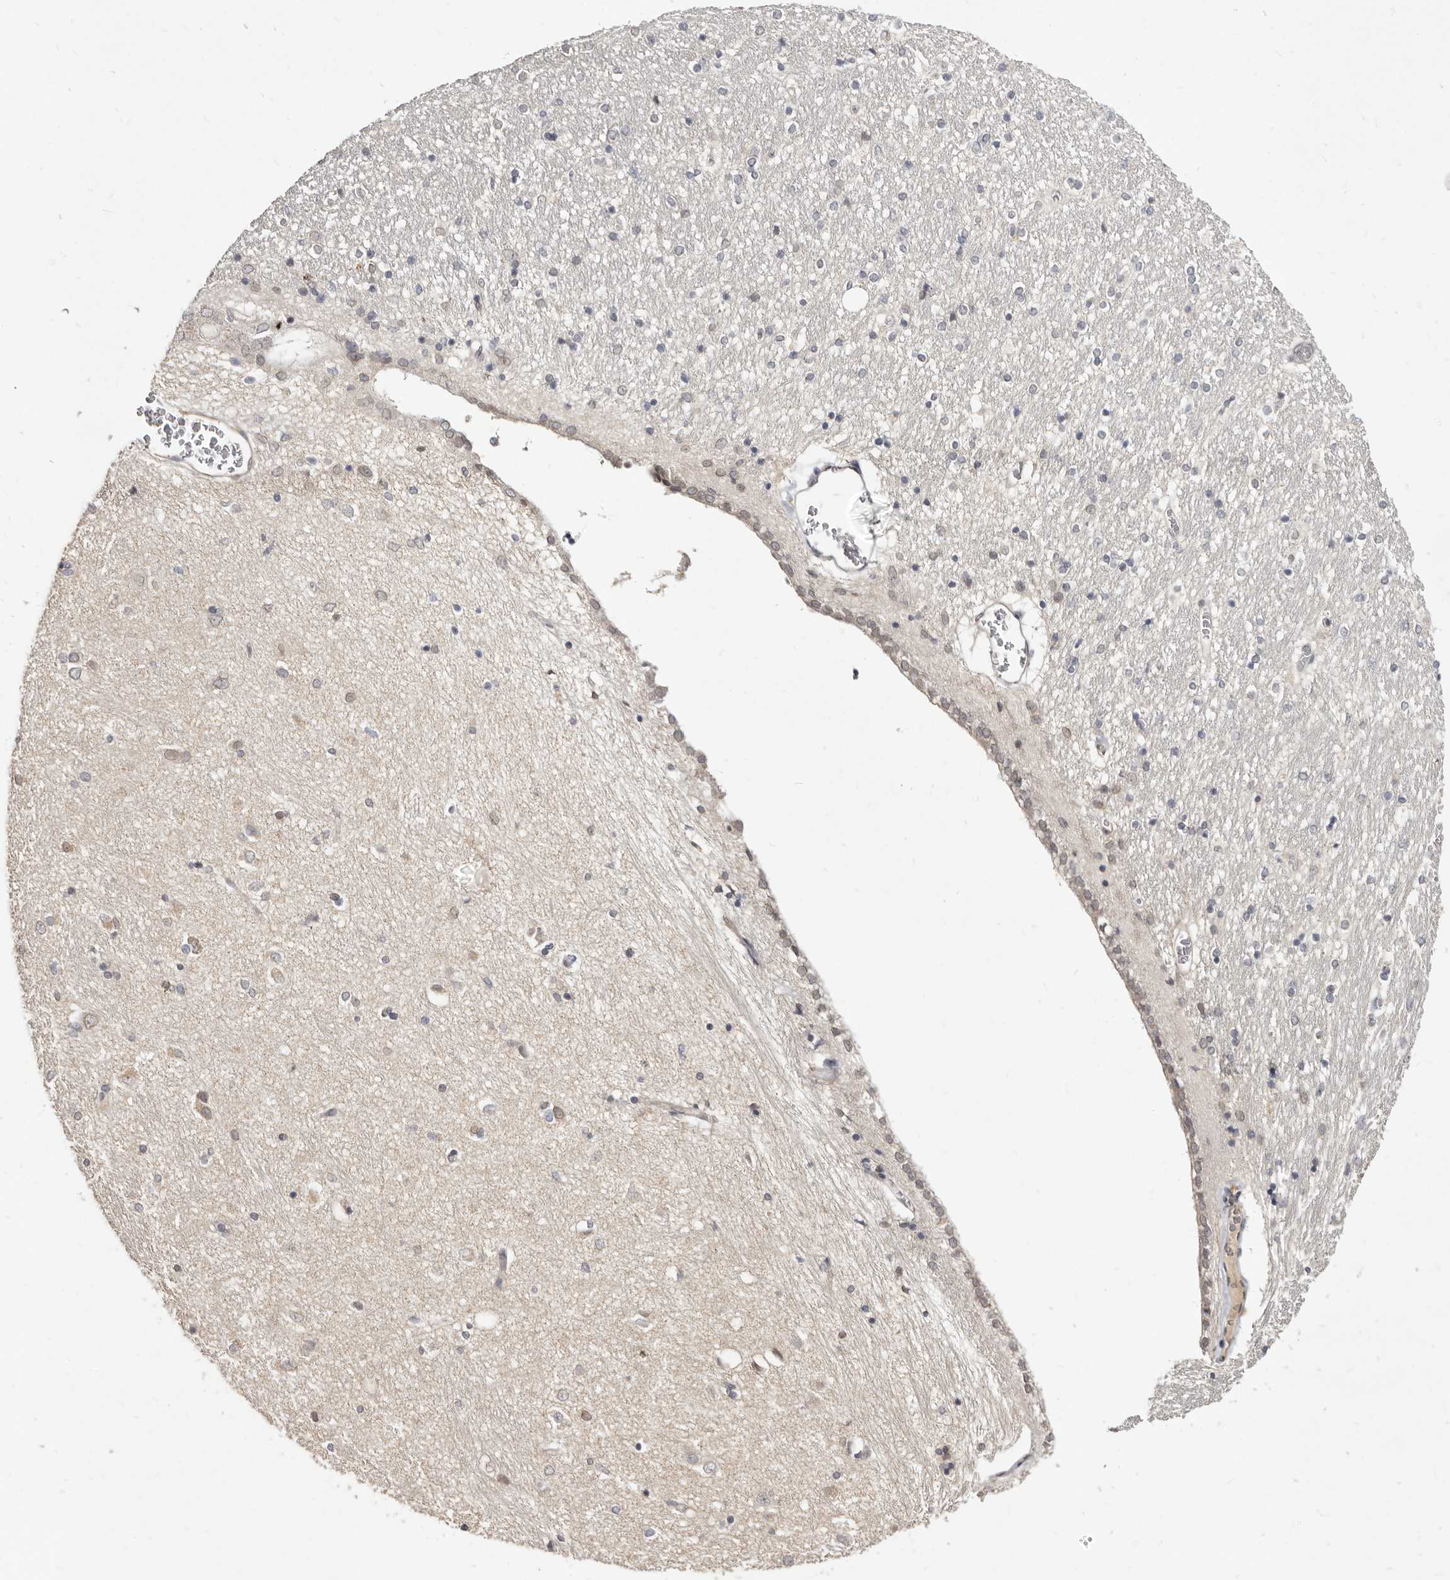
{"staining": {"intensity": "weak", "quantity": "<25%", "location": "nuclear"}, "tissue": "hippocampus", "cell_type": "Glial cells", "image_type": "normal", "snomed": [{"axis": "morphology", "description": "Normal tissue, NOS"}, {"axis": "topography", "description": "Hippocampus"}], "caption": "Immunohistochemistry (IHC) image of normal hippocampus: hippocampus stained with DAB reveals no significant protein positivity in glial cells.", "gene": "LCORL", "patient": {"sex": "female", "age": 54}}